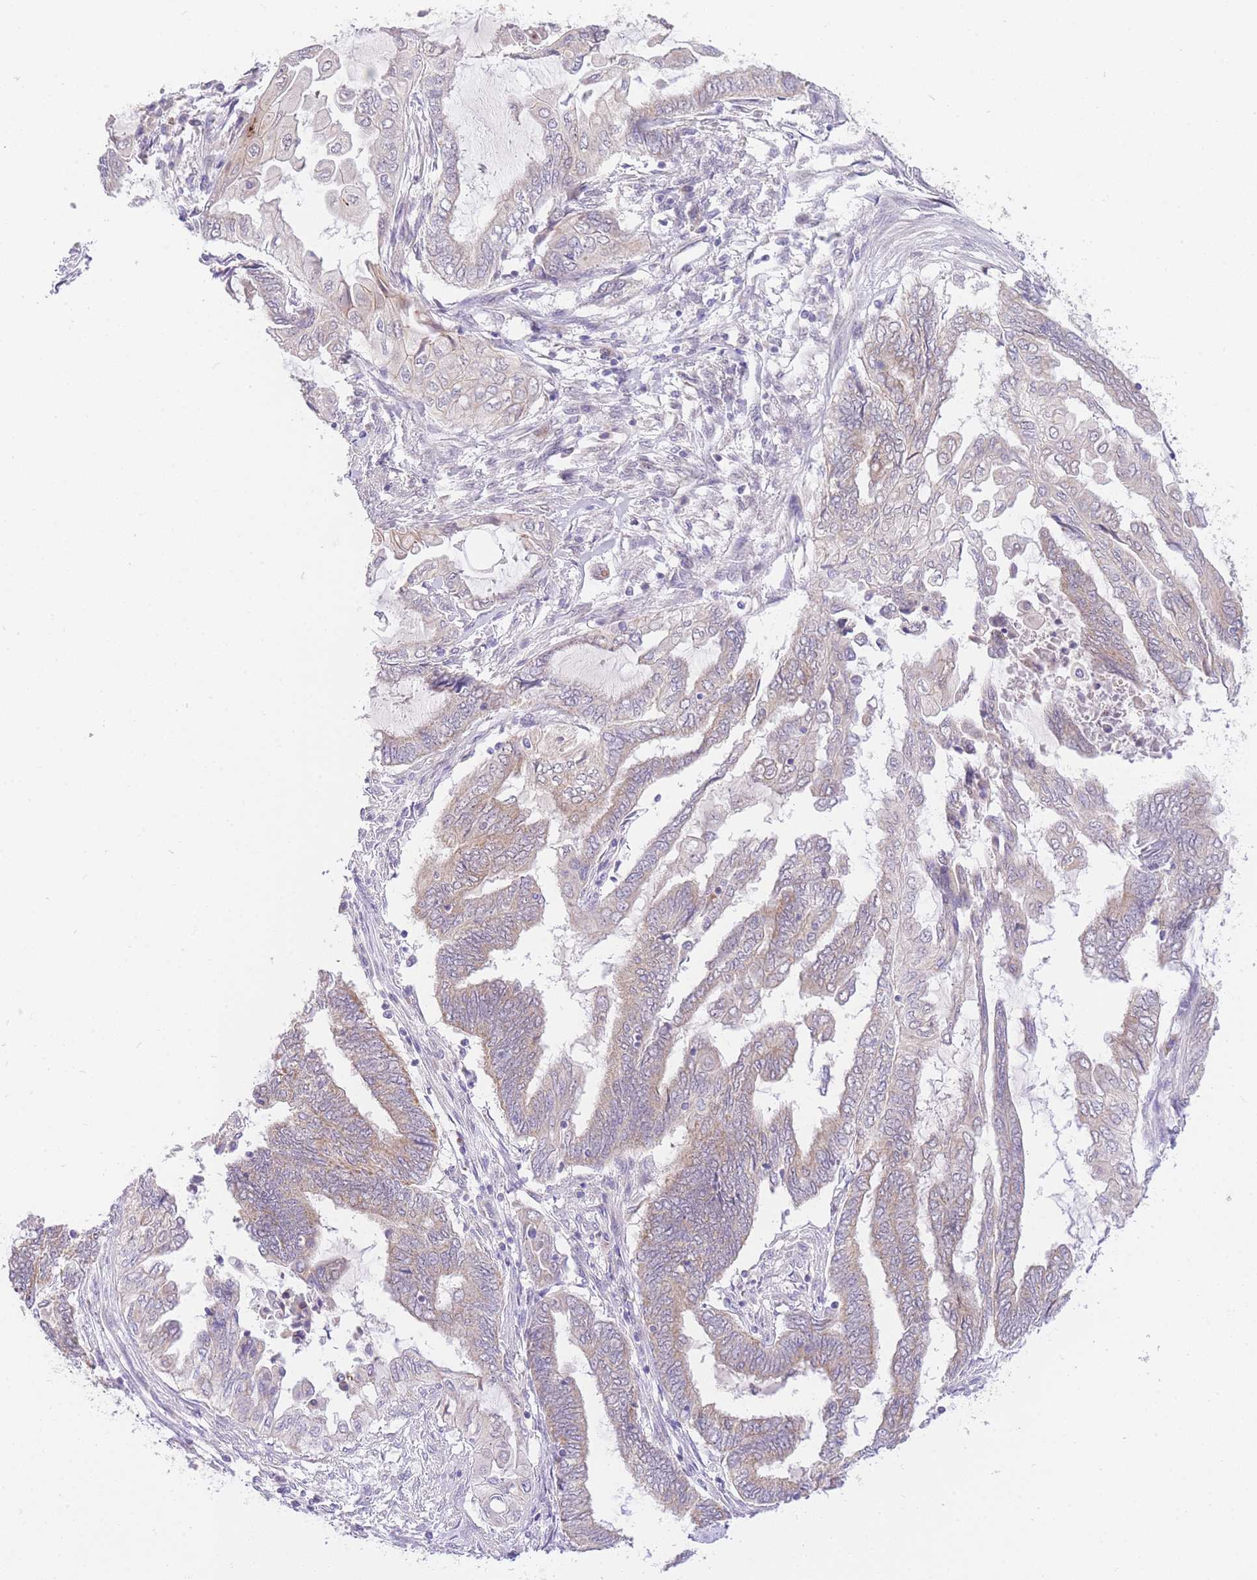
{"staining": {"intensity": "weak", "quantity": "25%-75%", "location": "cytoplasmic/membranous"}, "tissue": "endometrial cancer", "cell_type": "Tumor cells", "image_type": "cancer", "snomed": [{"axis": "morphology", "description": "Adenocarcinoma, NOS"}, {"axis": "topography", "description": "Uterus"}, {"axis": "topography", "description": "Endometrium"}], "caption": "Immunohistochemistry image of neoplastic tissue: endometrial adenocarcinoma stained using IHC exhibits low levels of weak protein expression localized specifically in the cytoplasmic/membranous of tumor cells, appearing as a cytoplasmic/membranous brown color.", "gene": "UBXN7", "patient": {"sex": "female", "age": 70}}